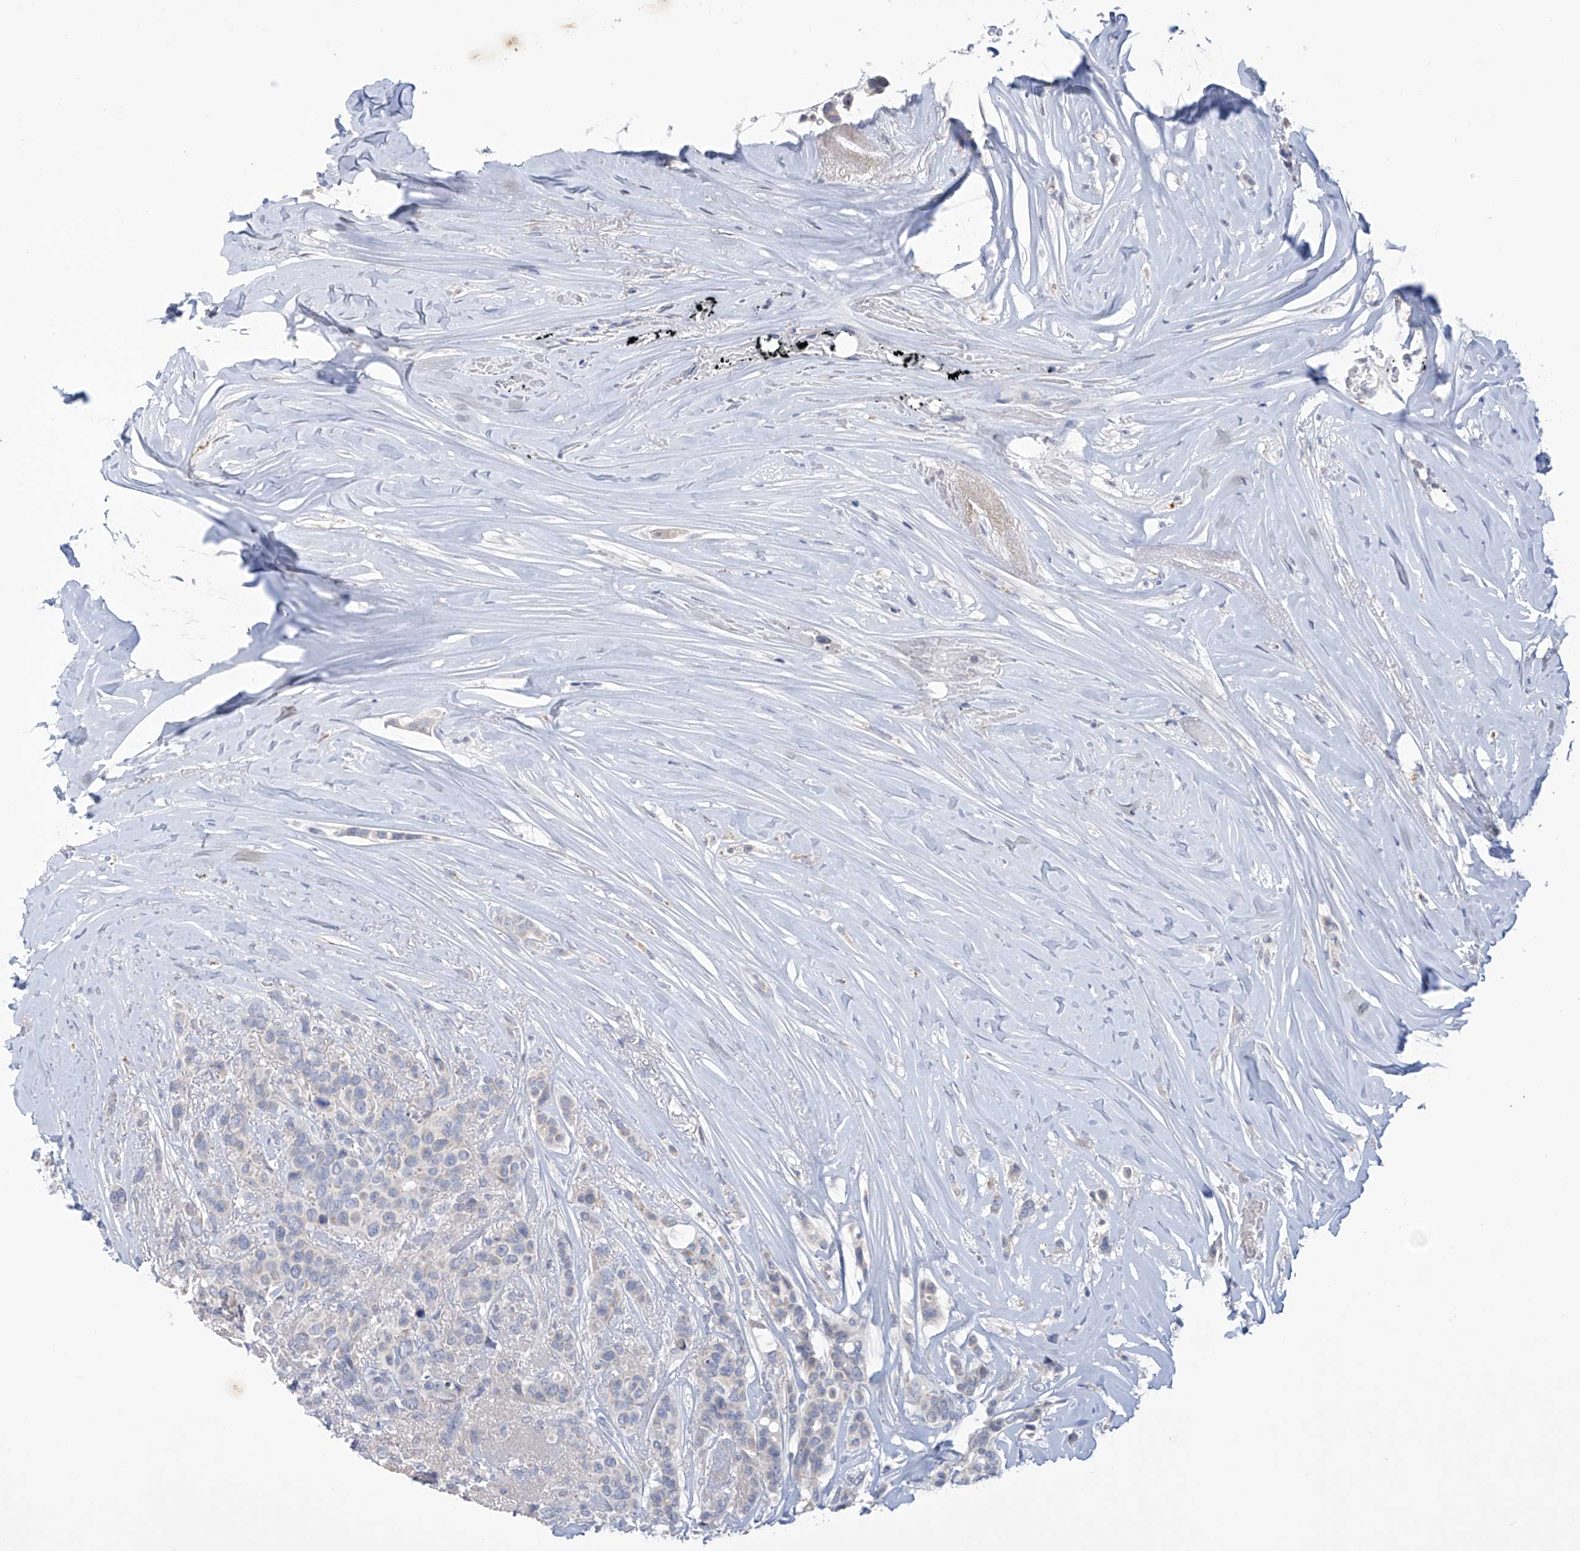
{"staining": {"intensity": "weak", "quantity": "<25%", "location": "cytoplasmic/membranous"}, "tissue": "breast cancer", "cell_type": "Tumor cells", "image_type": "cancer", "snomed": [{"axis": "morphology", "description": "Lobular carcinoma"}, {"axis": "topography", "description": "Breast"}], "caption": "Breast cancer (lobular carcinoma) was stained to show a protein in brown. There is no significant expression in tumor cells. (DAB immunohistochemistry (IHC), high magnification).", "gene": "IBA57", "patient": {"sex": "female", "age": 51}}